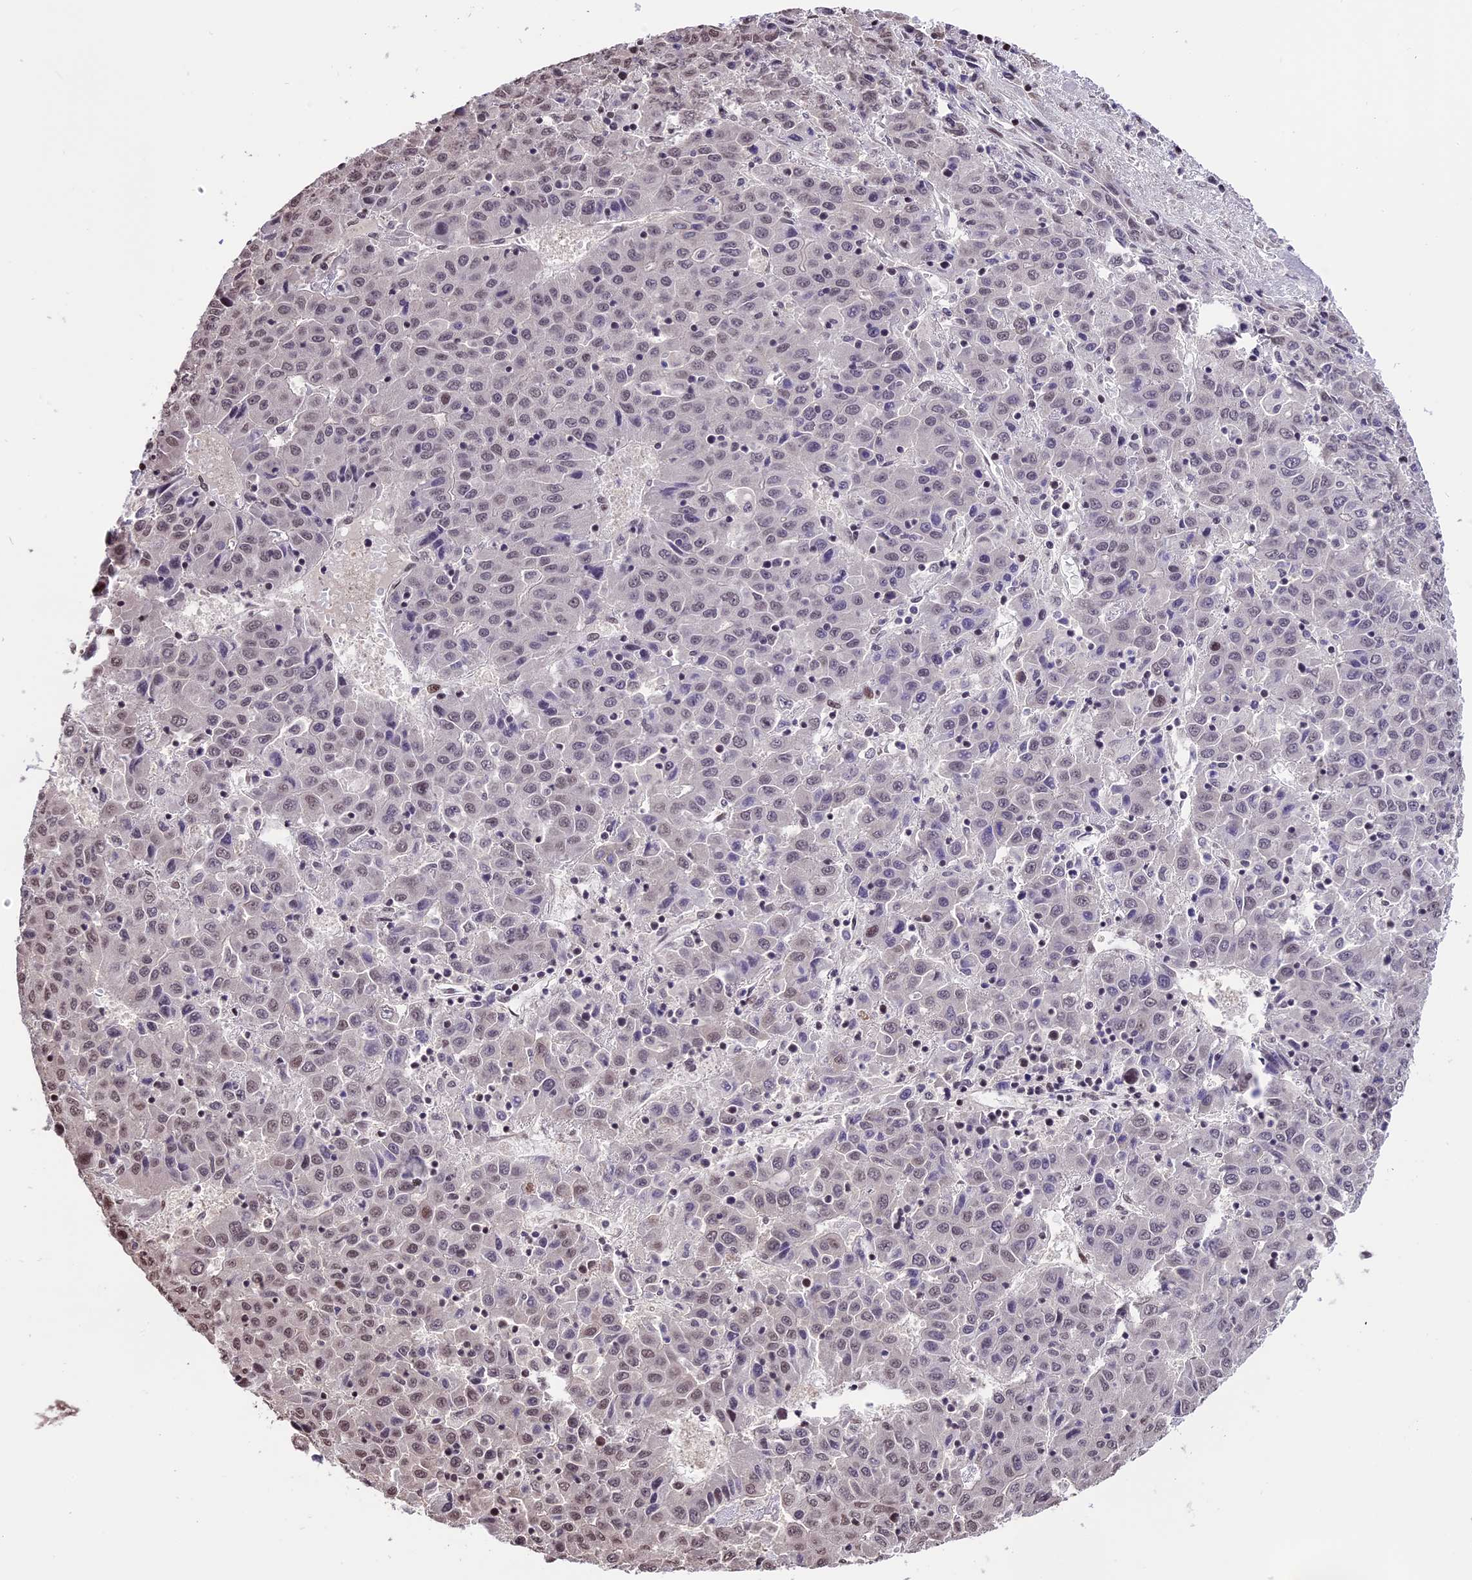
{"staining": {"intensity": "weak", "quantity": "25%-75%", "location": "nuclear"}, "tissue": "liver cancer", "cell_type": "Tumor cells", "image_type": "cancer", "snomed": [{"axis": "morphology", "description": "Carcinoma, Hepatocellular, NOS"}, {"axis": "topography", "description": "Liver"}], "caption": "This histopathology image displays IHC staining of liver cancer (hepatocellular carcinoma), with low weak nuclear staining in approximately 25%-75% of tumor cells.", "gene": "POLR3E", "patient": {"sex": "female", "age": 53}}